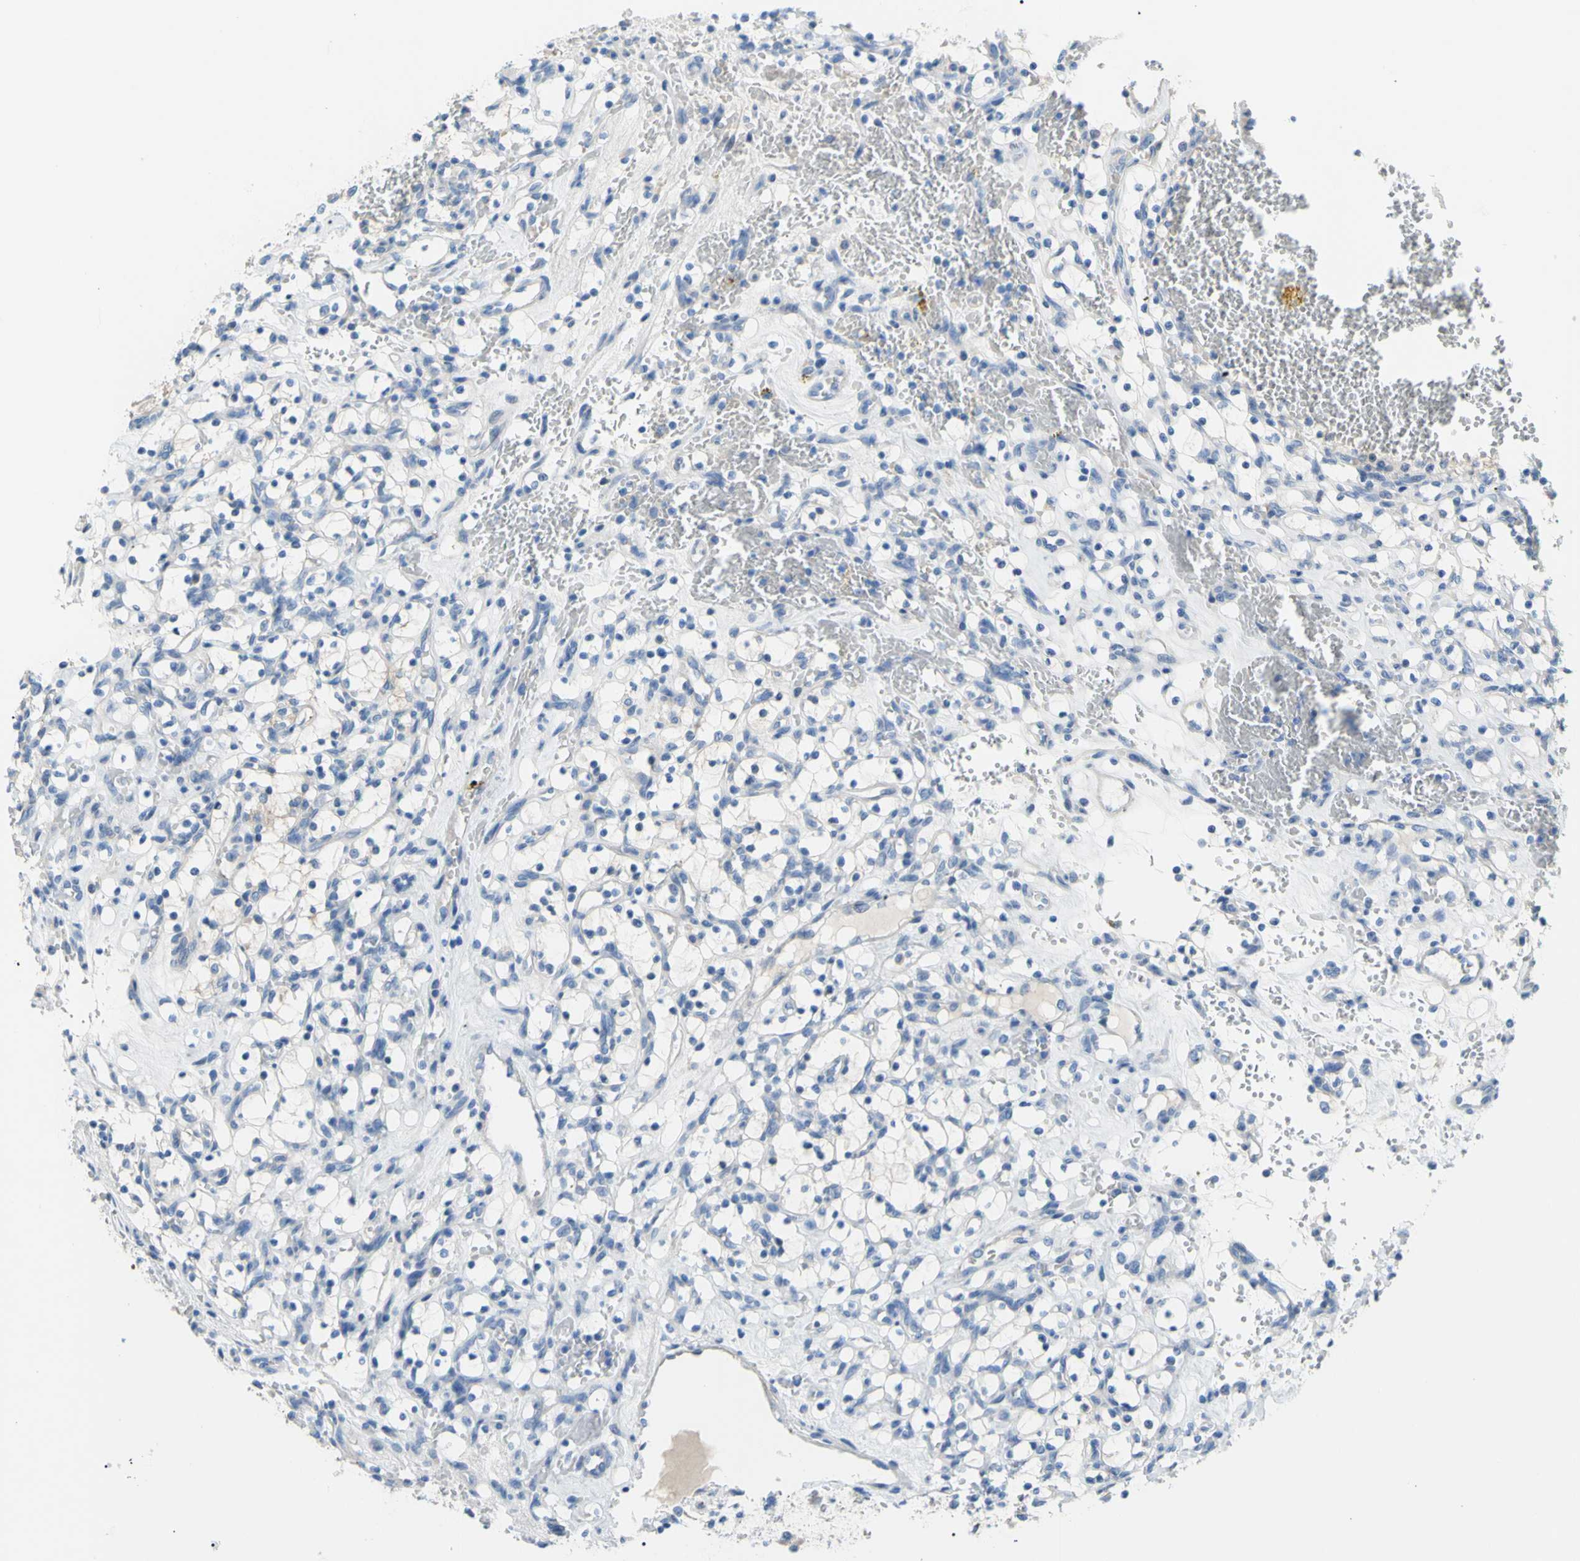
{"staining": {"intensity": "negative", "quantity": "none", "location": "none"}, "tissue": "renal cancer", "cell_type": "Tumor cells", "image_type": "cancer", "snomed": [{"axis": "morphology", "description": "Adenocarcinoma, NOS"}, {"axis": "topography", "description": "Kidney"}], "caption": "Photomicrograph shows no protein expression in tumor cells of adenocarcinoma (renal) tissue.", "gene": "TMEM59L", "patient": {"sex": "female", "age": 69}}